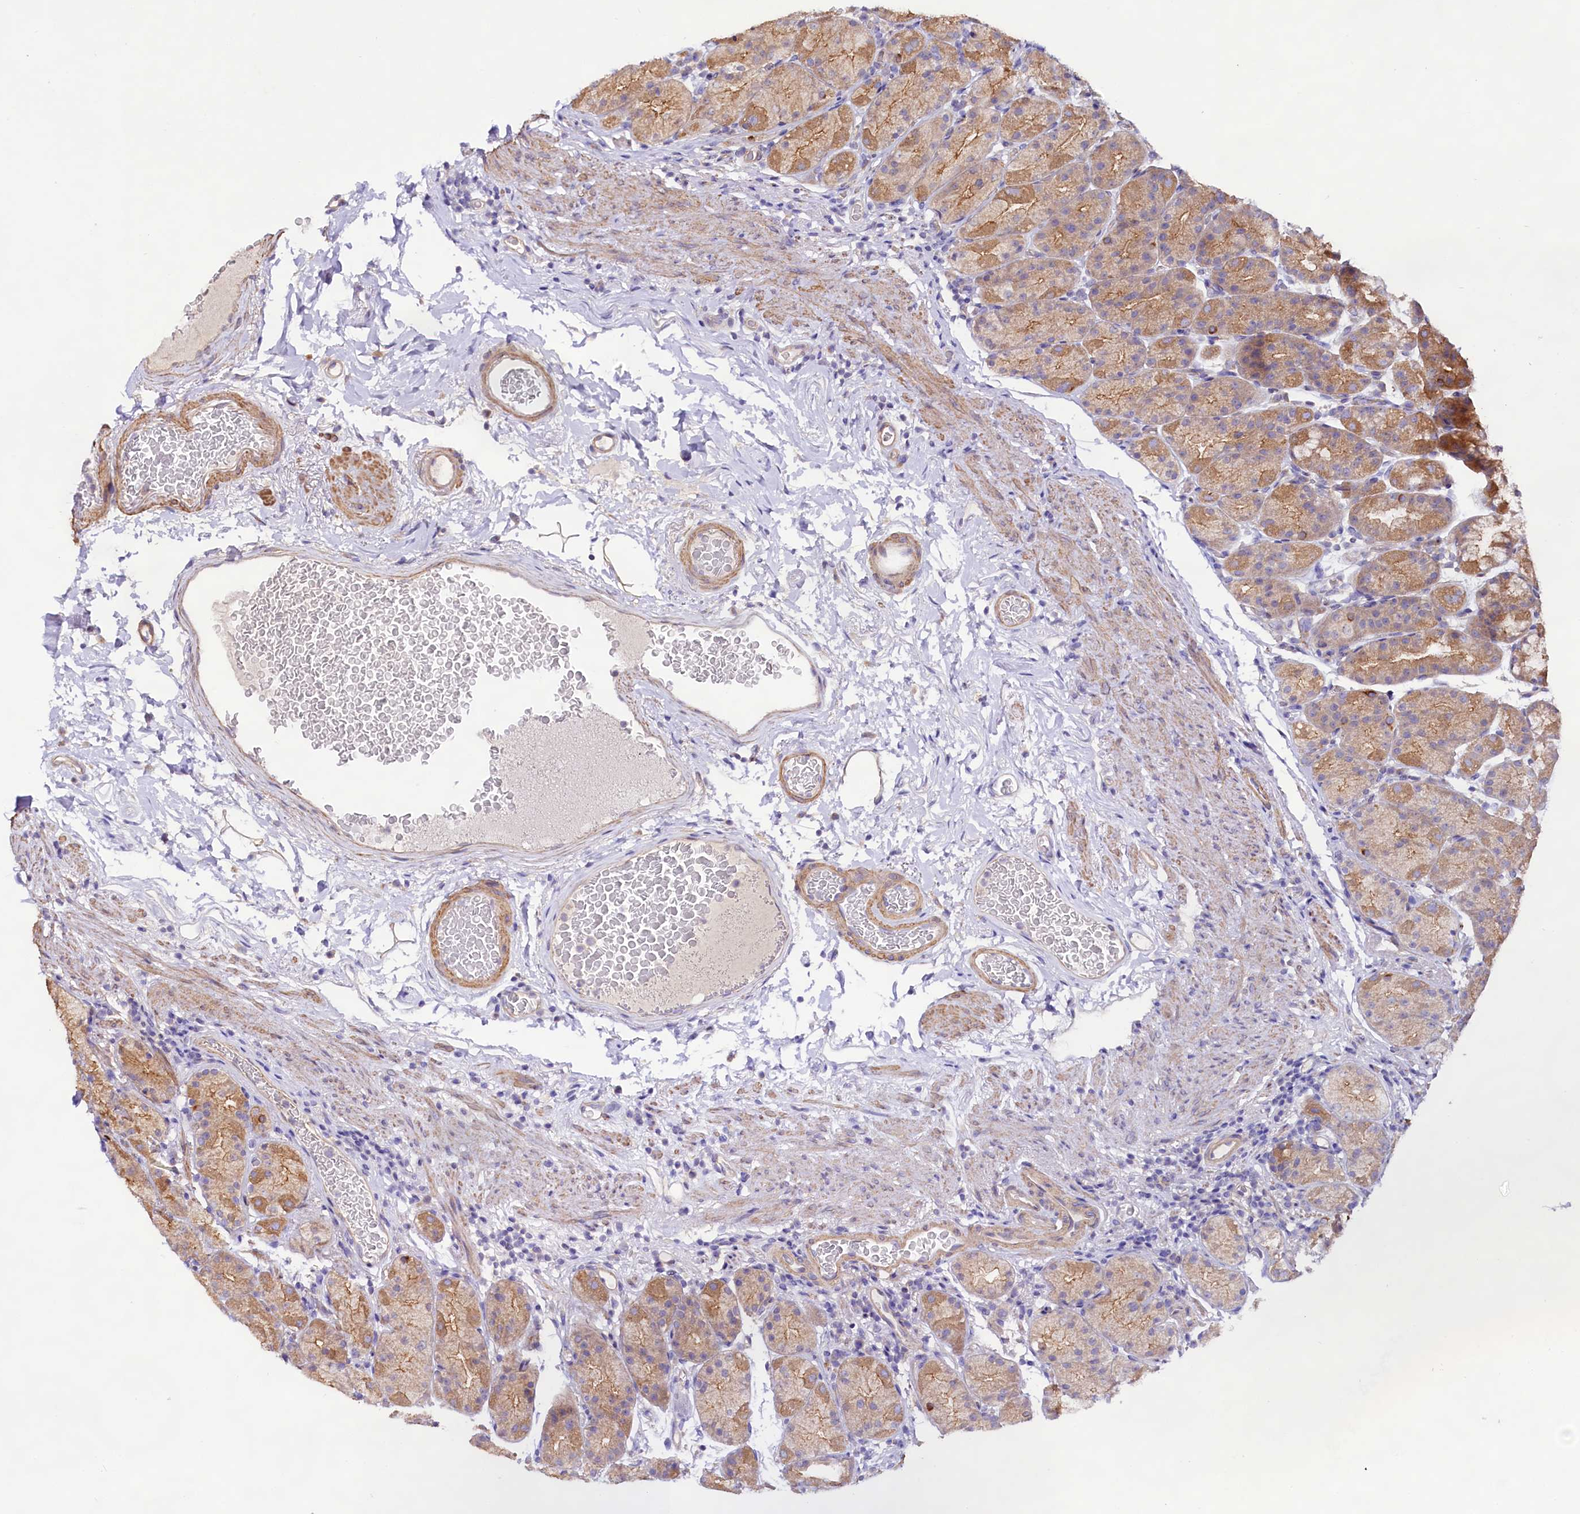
{"staining": {"intensity": "moderate", "quantity": ">75%", "location": "cytoplasmic/membranous"}, "tissue": "stomach", "cell_type": "Glandular cells", "image_type": "normal", "snomed": [{"axis": "morphology", "description": "Normal tissue, NOS"}, {"axis": "topography", "description": "Stomach, upper"}], "caption": "Immunohistochemistry of benign stomach shows medium levels of moderate cytoplasmic/membranous positivity in approximately >75% of glandular cells. The staining is performed using DAB (3,3'-diaminobenzidine) brown chromogen to label protein expression. The nuclei are counter-stained blue using hematoxylin.", "gene": "VPS11", "patient": {"sex": "male", "age": 68}}